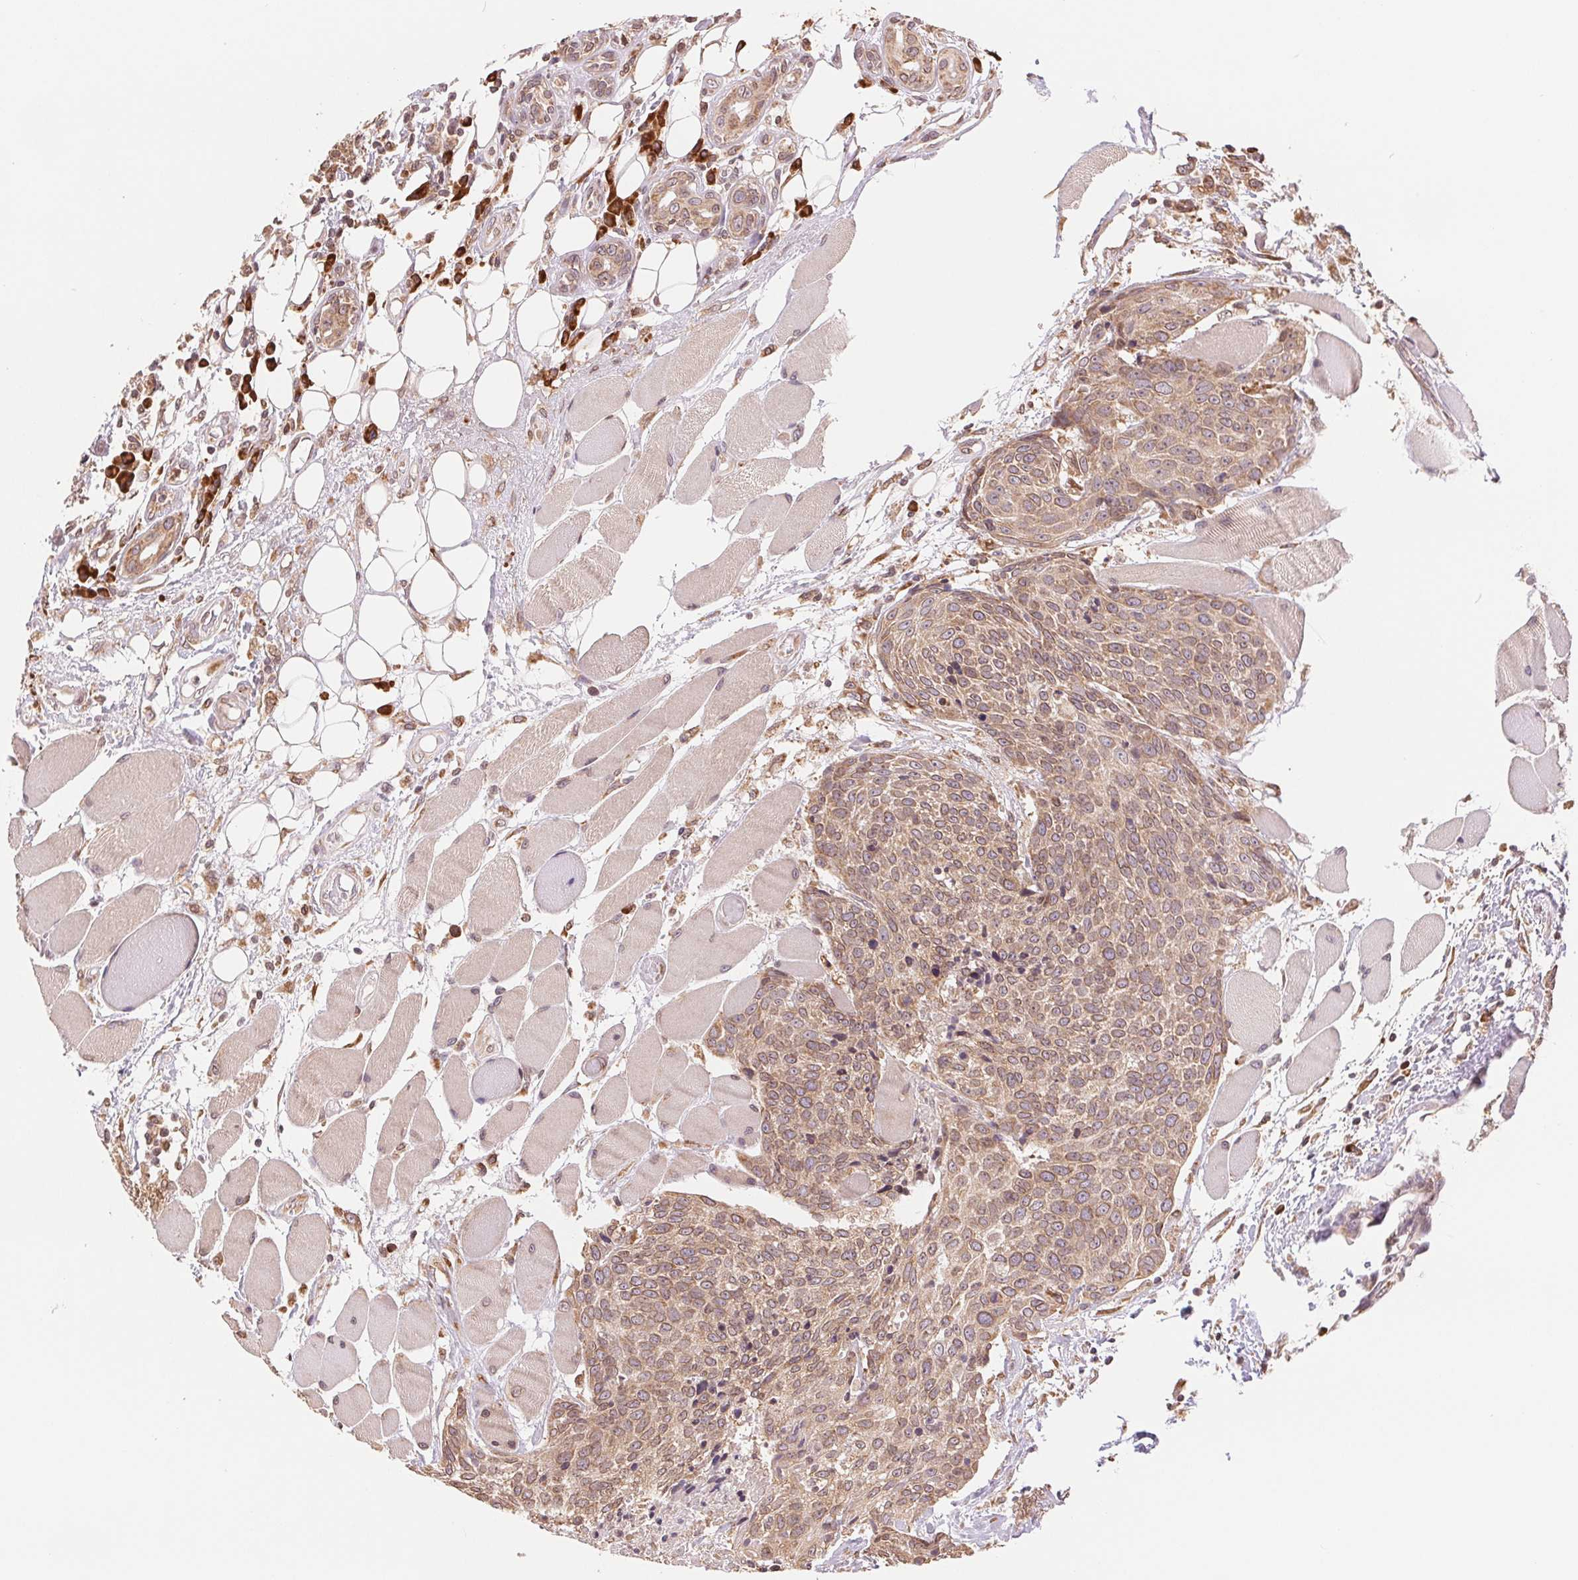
{"staining": {"intensity": "moderate", "quantity": ">75%", "location": "cytoplasmic/membranous"}, "tissue": "head and neck cancer", "cell_type": "Tumor cells", "image_type": "cancer", "snomed": [{"axis": "morphology", "description": "Squamous cell carcinoma, NOS"}, {"axis": "topography", "description": "Oral tissue"}, {"axis": "topography", "description": "Head-Neck"}], "caption": "The immunohistochemical stain shows moderate cytoplasmic/membranous positivity in tumor cells of head and neck cancer (squamous cell carcinoma) tissue. (DAB (3,3'-diaminobenzidine) IHC with brightfield microscopy, high magnification).", "gene": "RPN1", "patient": {"sex": "male", "age": 64}}